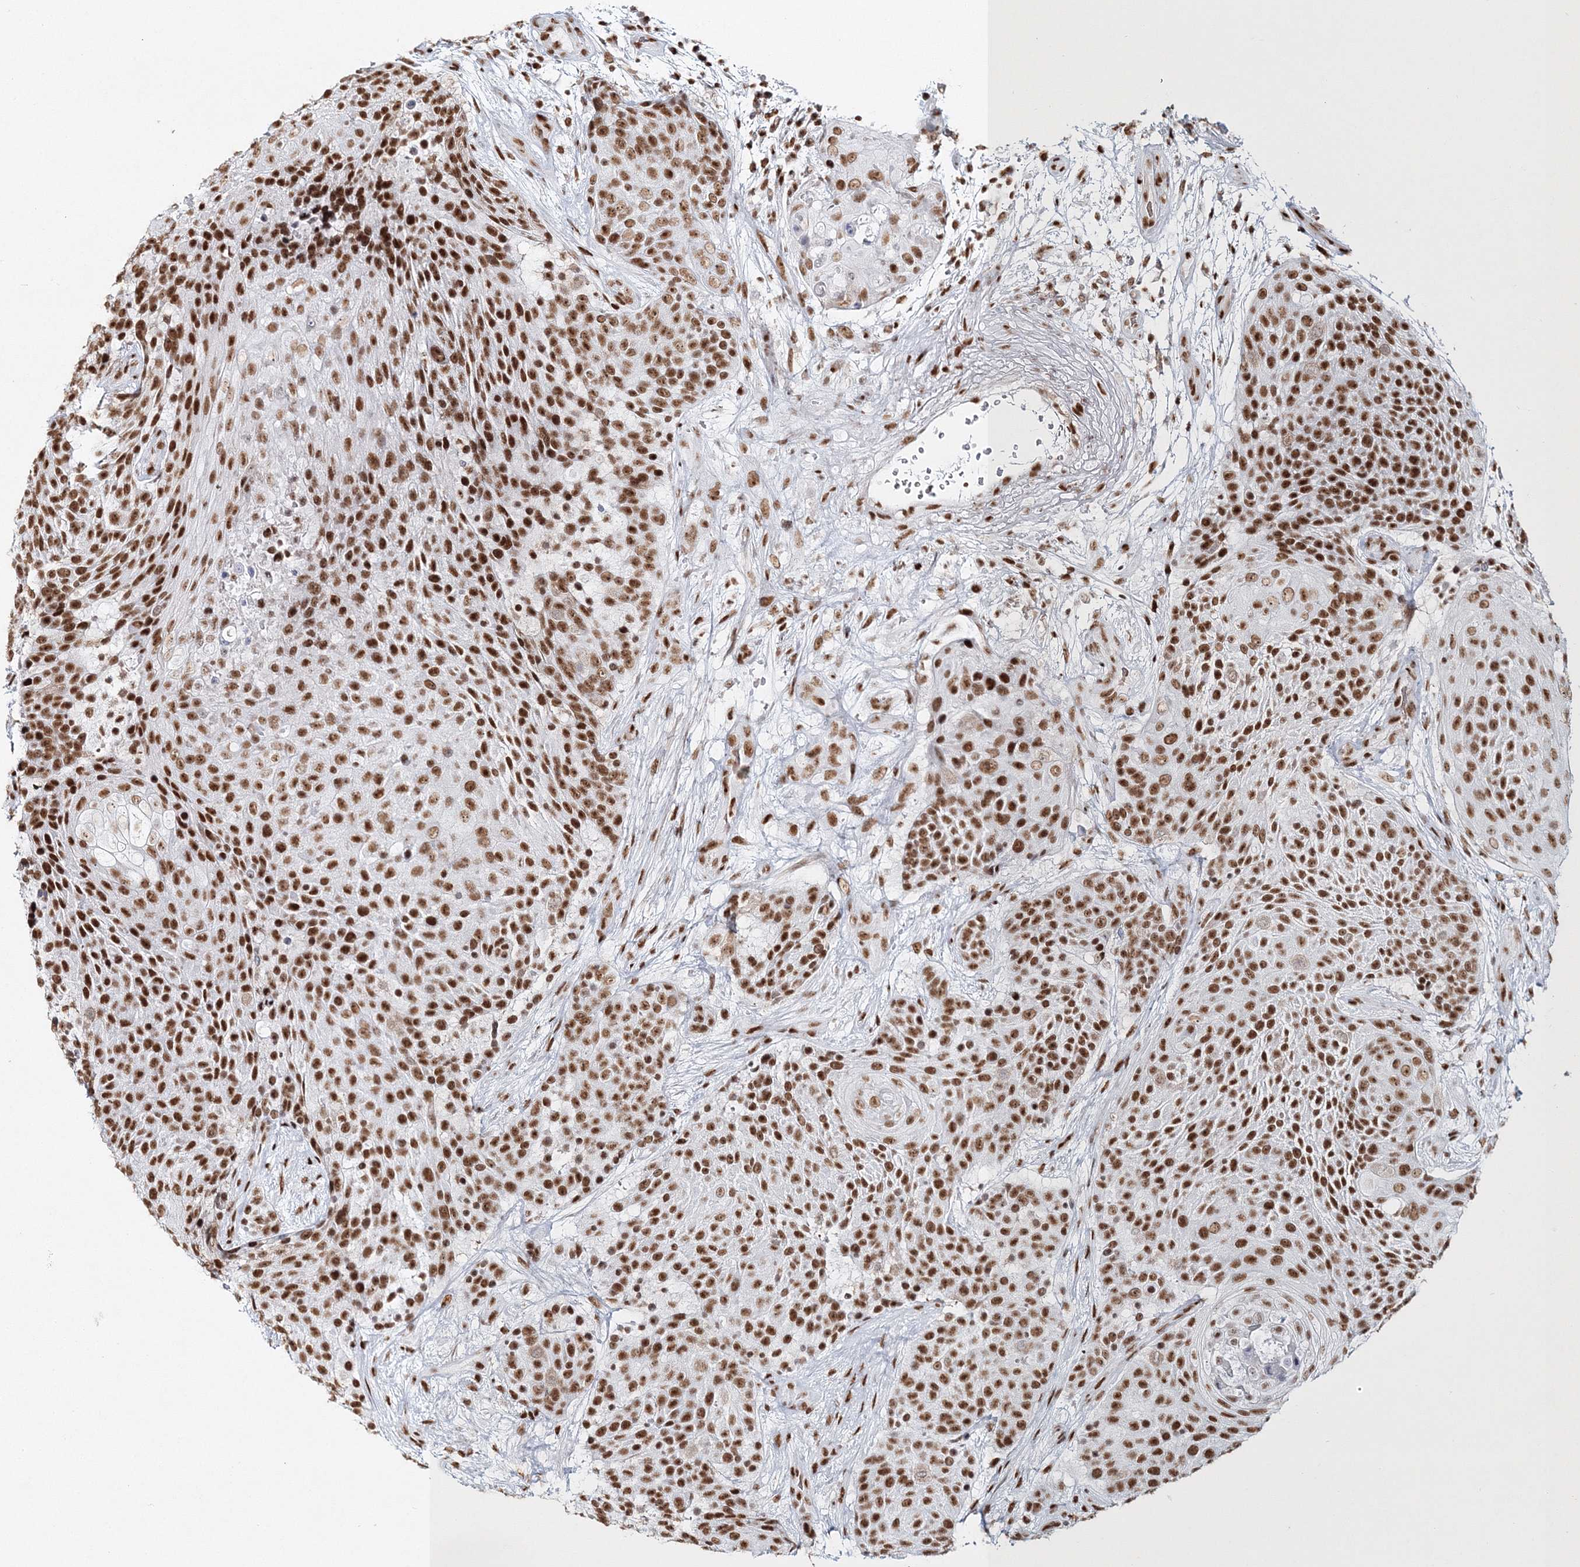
{"staining": {"intensity": "moderate", "quantity": ">75%", "location": "nuclear"}, "tissue": "urothelial cancer", "cell_type": "Tumor cells", "image_type": "cancer", "snomed": [{"axis": "morphology", "description": "Urothelial carcinoma, High grade"}, {"axis": "topography", "description": "Urinary bladder"}], "caption": "The image reveals a brown stain indicating the presence of a protein in the nuclear of tumor cells in urothelial cancer.", "gene": "QRICH1", "patient": {"sex": "female", "age": 63}}